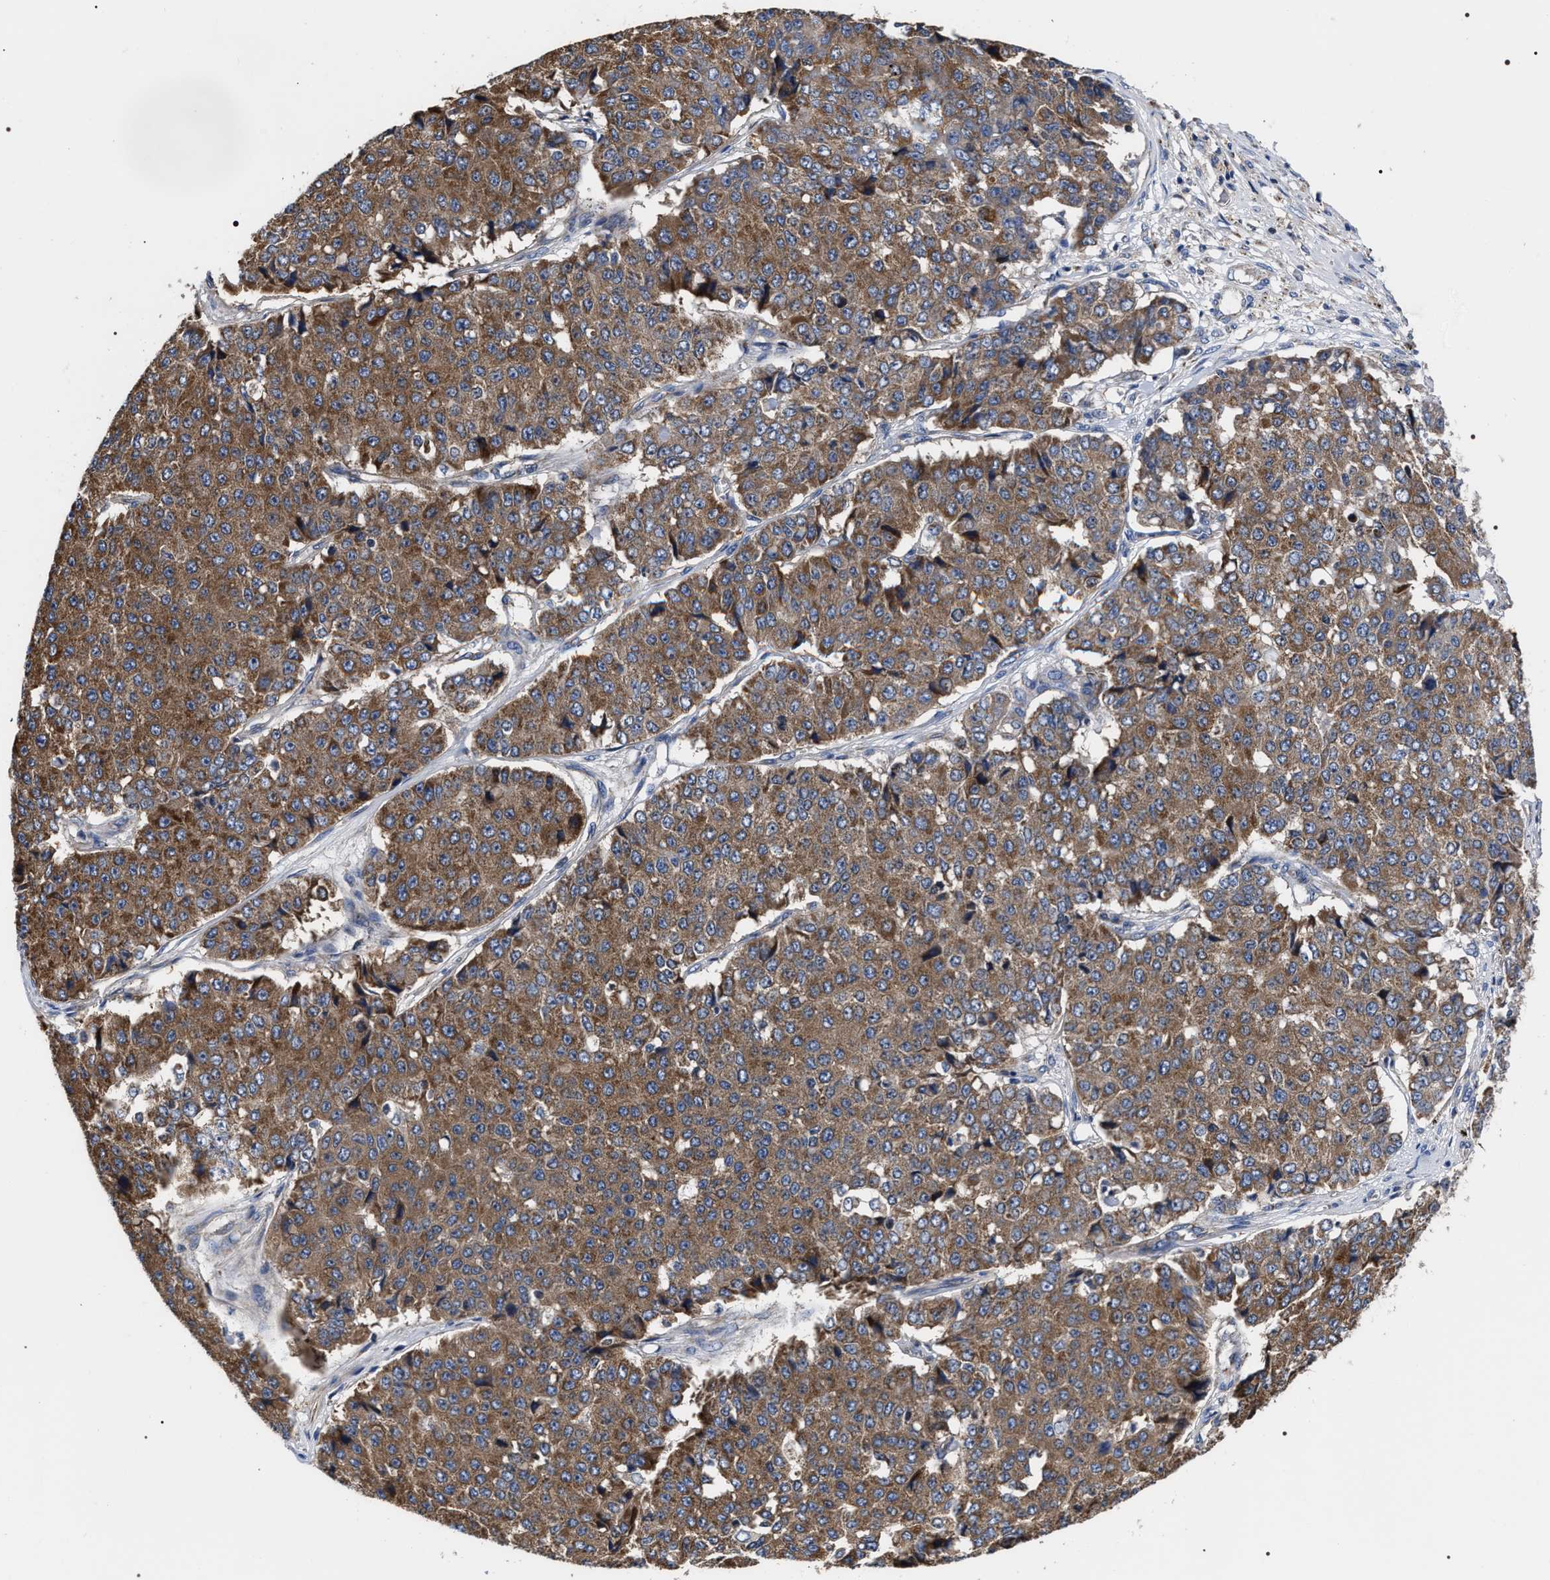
{"staining": {"intensity": "moderate", "quantity": ">75%", "location": "cytoplasmic/membranous"}, "tissue": "pancreatic cancer", "cell_type": "Tumor cells", "image_type": "cancer", "snomed": [{"axis": "morphology", "description": "Adenocarcinoma, NOS"}, {"axis": "topography", "description": "Pancreas"}], "caption": "Approximately >75% of tumor cells in adenocarcinoma (pancreatic) display moderate cytoplasmic/membranous protein staining as visualized by brown immunohistochemical staining.", "gene": "MACC1", "patient": {"sex": "male", "age": 50}}